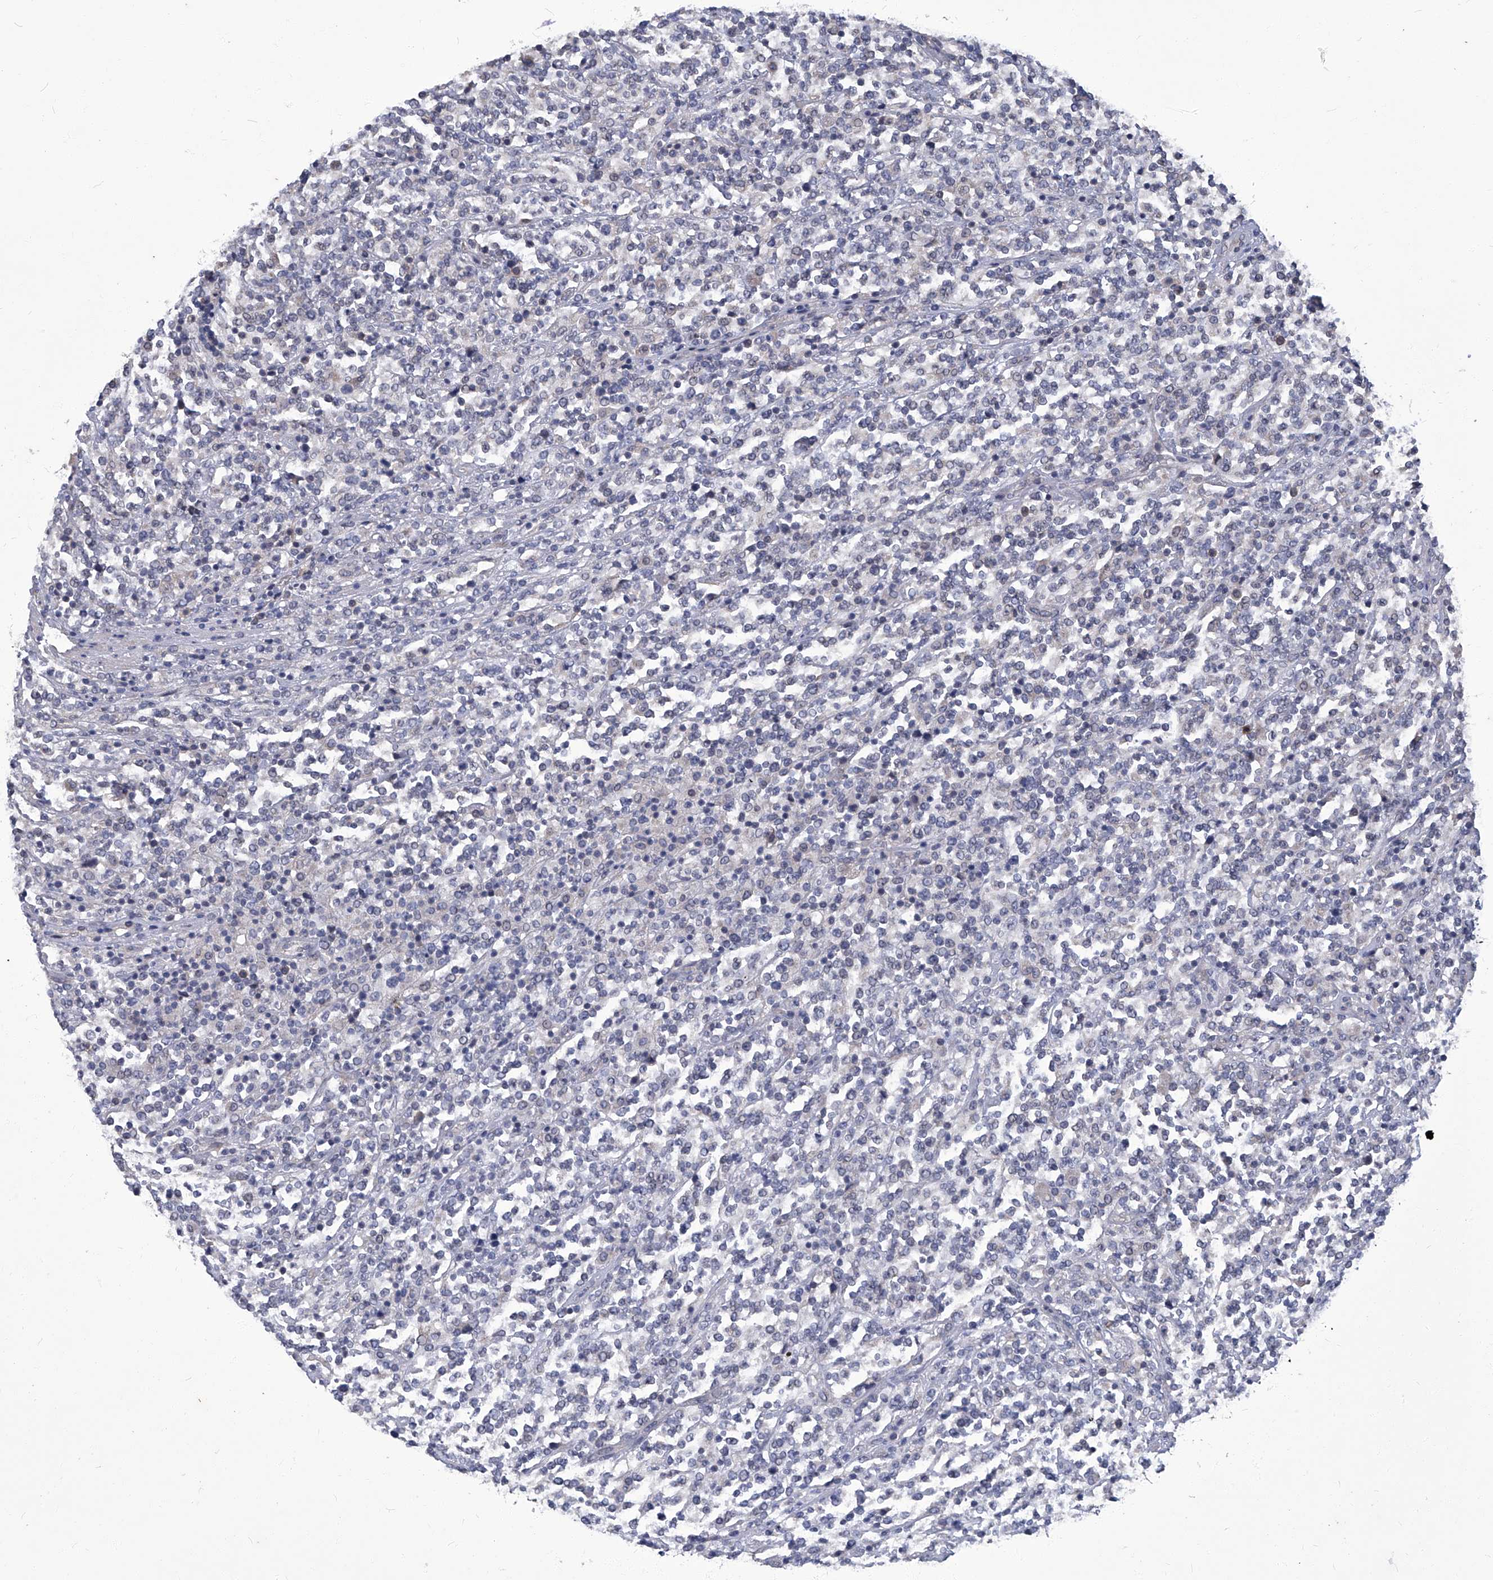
{"staining": {"intensity": "negative", "quantity": "none", "location": "none"}, "tissue": "lymphoma", "cell_type": "Tumor cells", "image_type": "cancer", "snomed": [{"axis": "morphology", "description": "Malignant lymphoma, non-Hodgkin's type, High grade"}, {"axis": "topography", "description": "Soft tissue"}], "caption": "The photomicrograph exhibits no significant expression in tumor cells of lymphoma.", "gene": "TGFBR1", "patient": {"sex": "male", "age": 18}}